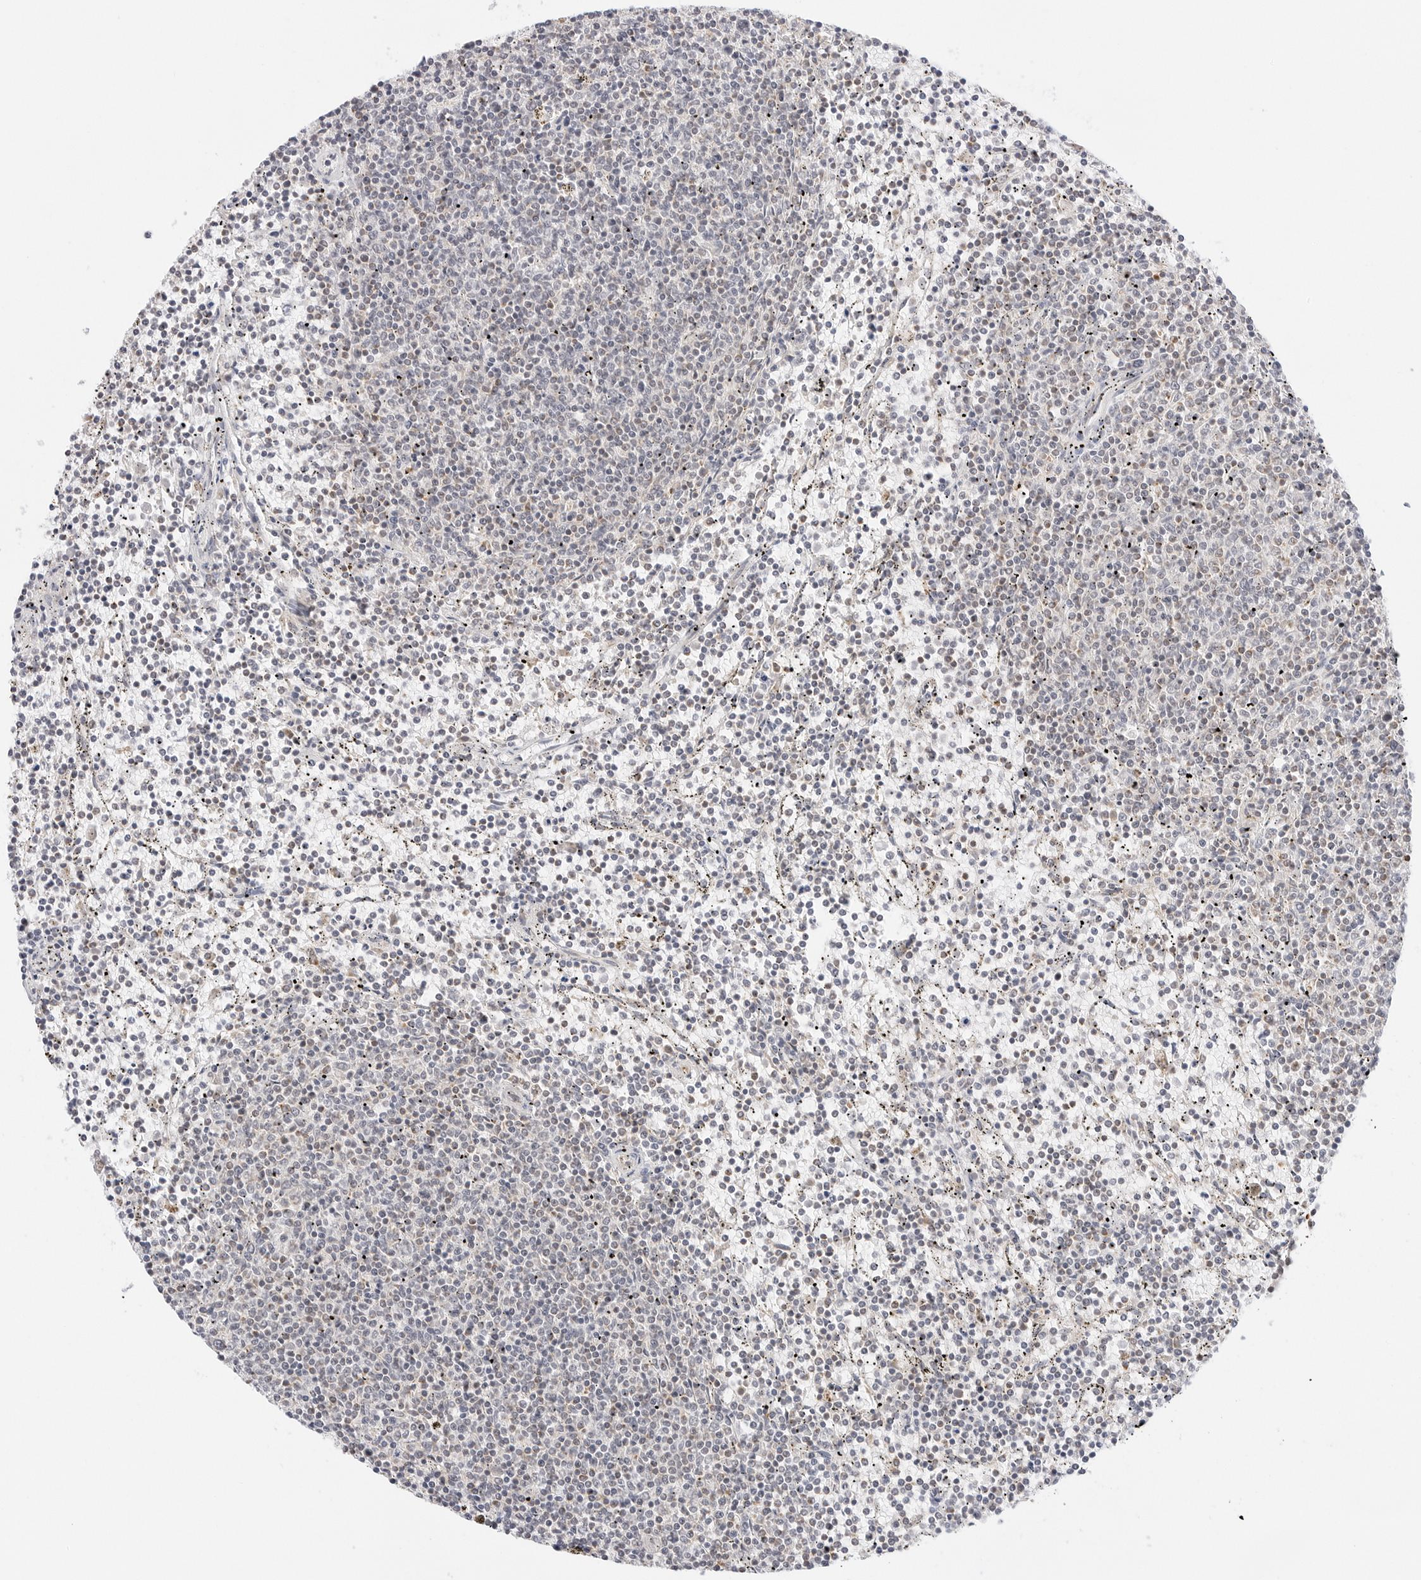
{"staining": {"intensity": "negative", "quantity": "none", "location": "none"}, "tissue": "lymphoma", "cell_type": "Tumor cells", "image_type": "cancer", "snomed": [{"axis": "morphology", "description": "Malignant lymphoma, non-Hodgkin's type, Low grade"}, {"axis": "topography", "description": "Spleen"}], "caption": "DAB immunohistochemical staining of human lymphoma demonstrates no significant staining in tumor cells. (IHC, brightfield microscopy, high magnification).", "gene": "GORAB", "patient": {"sex": "female", "age": 50}}